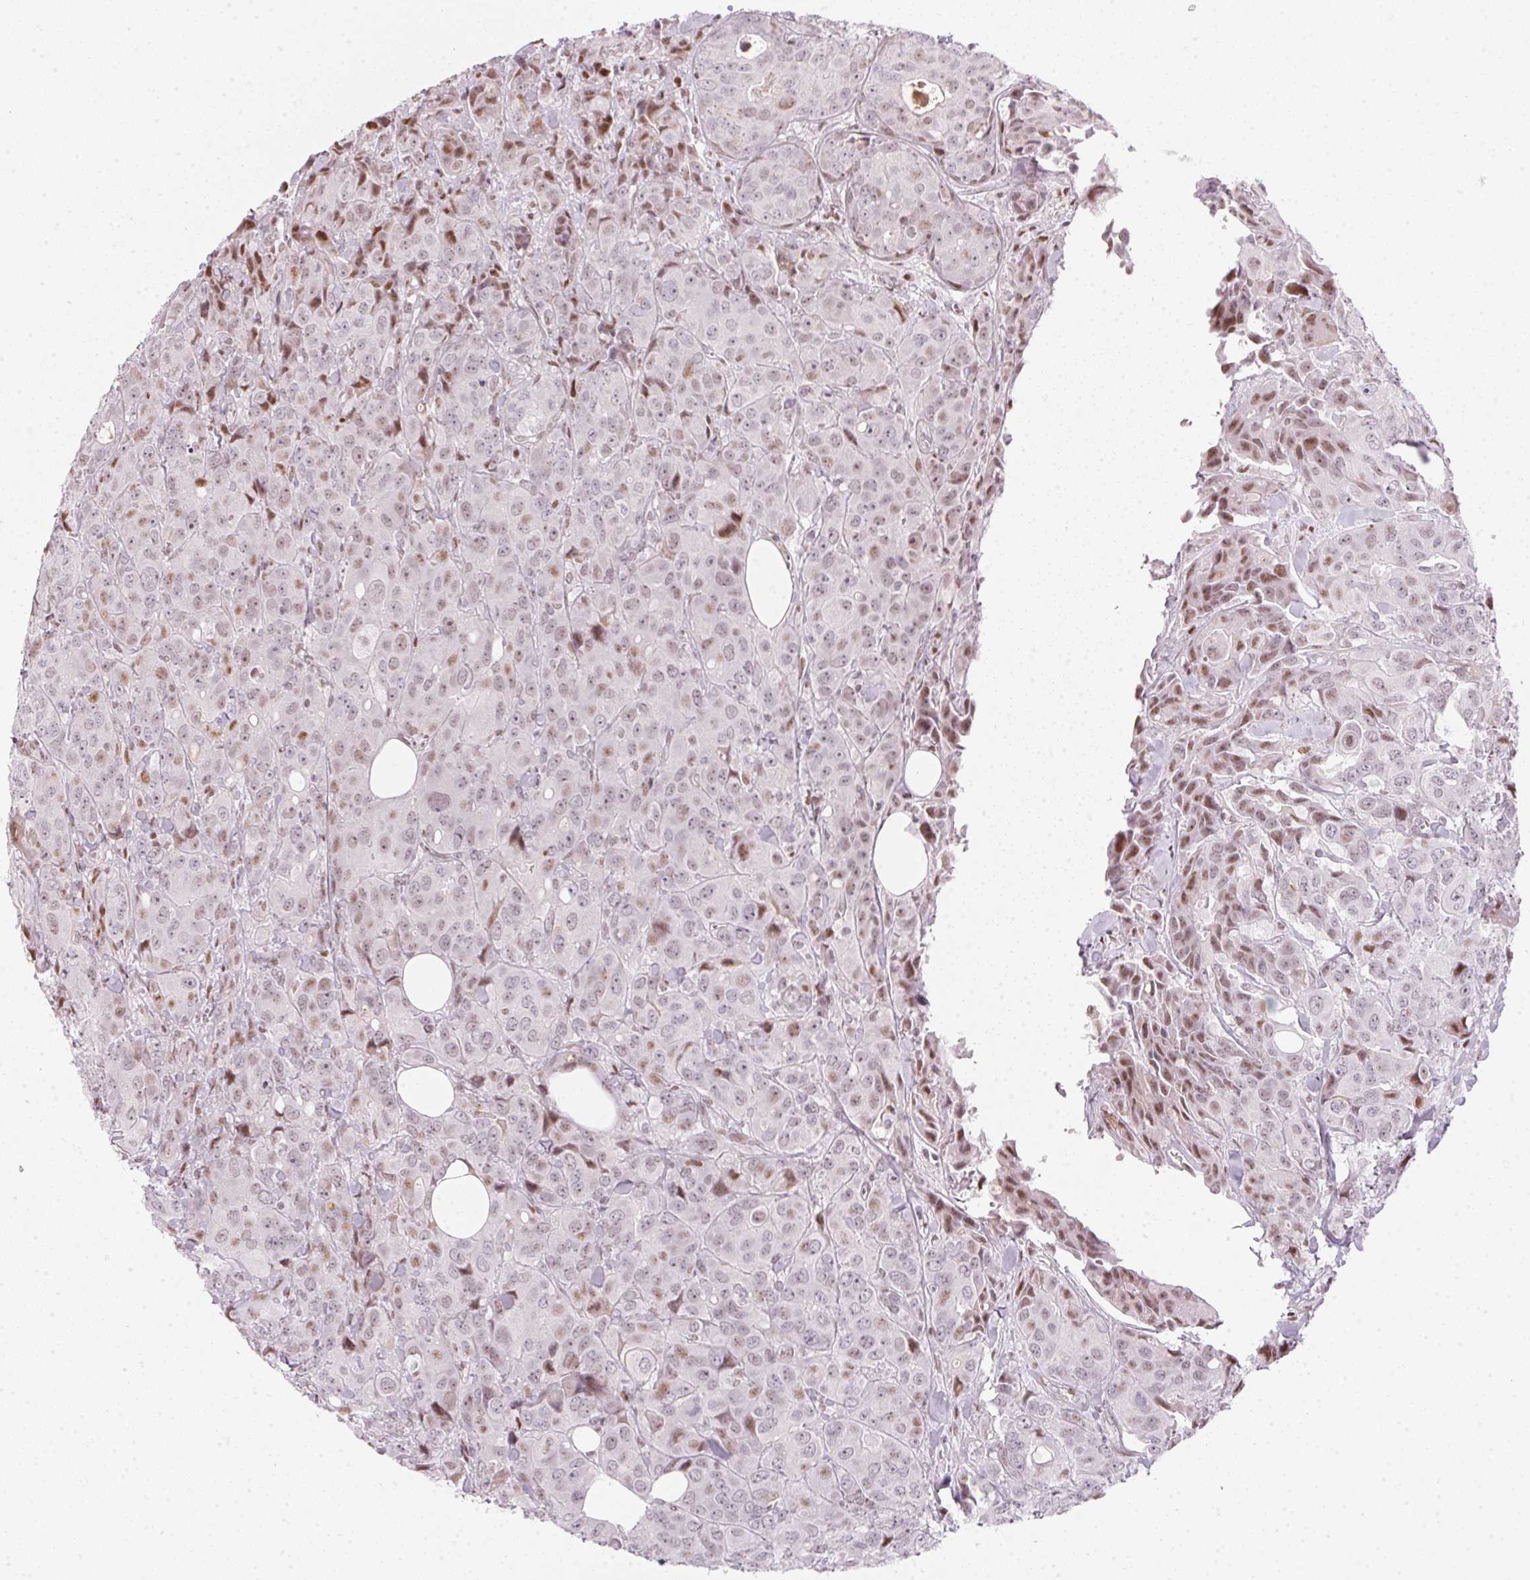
{"staining": {"intensity": "negative", "quantity": "none", "location": "none"}, "tissue": "breast cancer", "cell_type": "Tumor cells", "image_type": "cancer", "snomed": [{"axis": "morphology", "description": "Duct carcinoma"}, {"axis": "topography", "description": "Breast"}], "caption": "Immunohistochemical staining of breast infiltrating ductal carcinoma displays no significant positivity in tumor cells.", "gene": "KAT6A", "patient": {"sex": "female", "age": 43}}